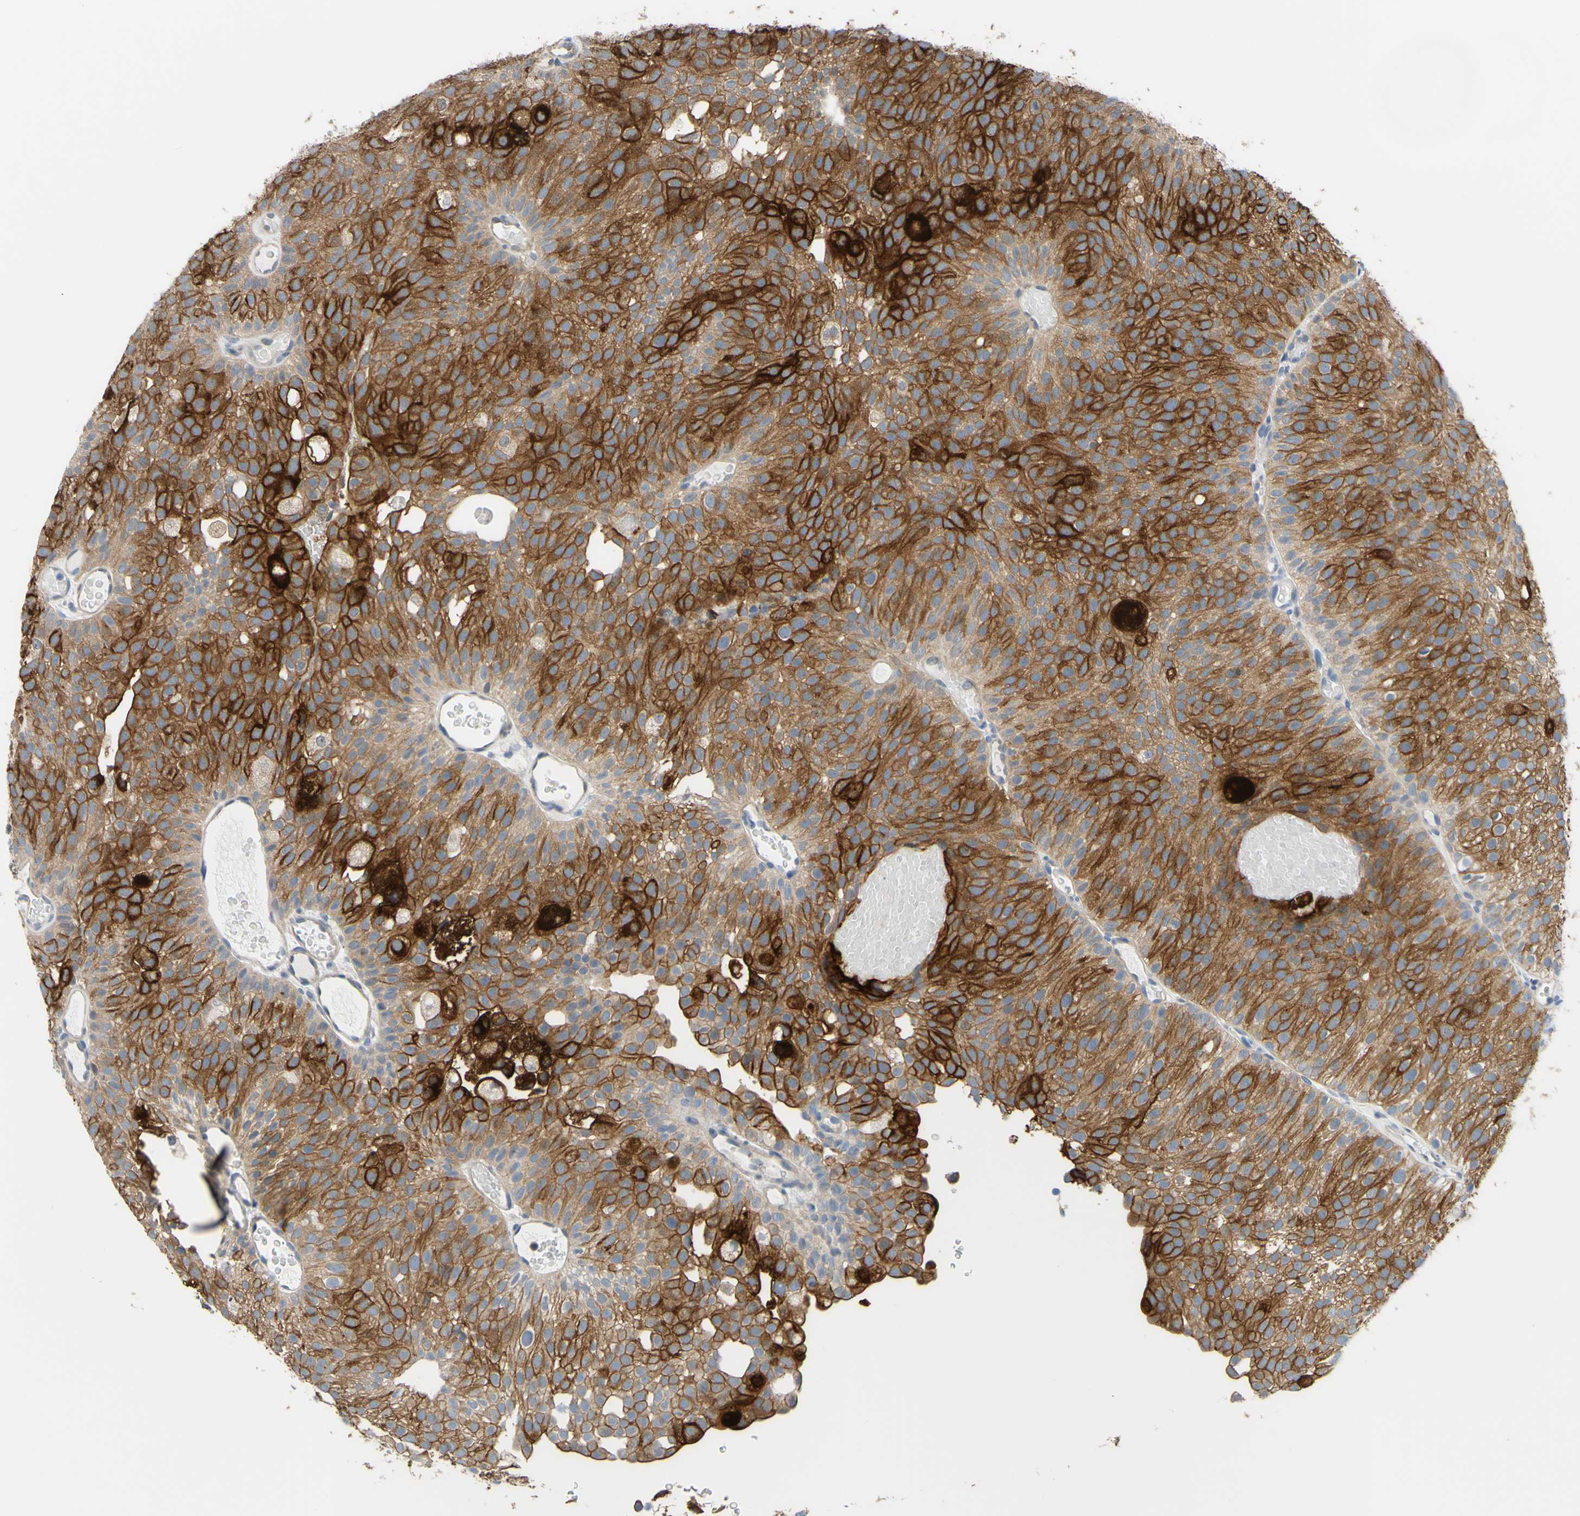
{"staining": {"intensity": "strong", "quantity": ">75%", "location": "cytoplasmic/membranous"}, "tissue": "urothelial cancer", "cell_type": "Tumor cells", "image_type": "cancer", "snomed": [{"axis": "morphology", "description": "Urothelial carcinoma, Low grade"}, {"axis": "topography", "description": "Urinary bladder"}], "caption": "DAB (3,3'-diaminobenzidine) immunohistochemical staining of urothelial cancer shows strong cytoplasmic/membranous protein staining in about >75% of tumor cells.", "gene": "UPK3B", "patient": {"sex": "male", "age": 78}}